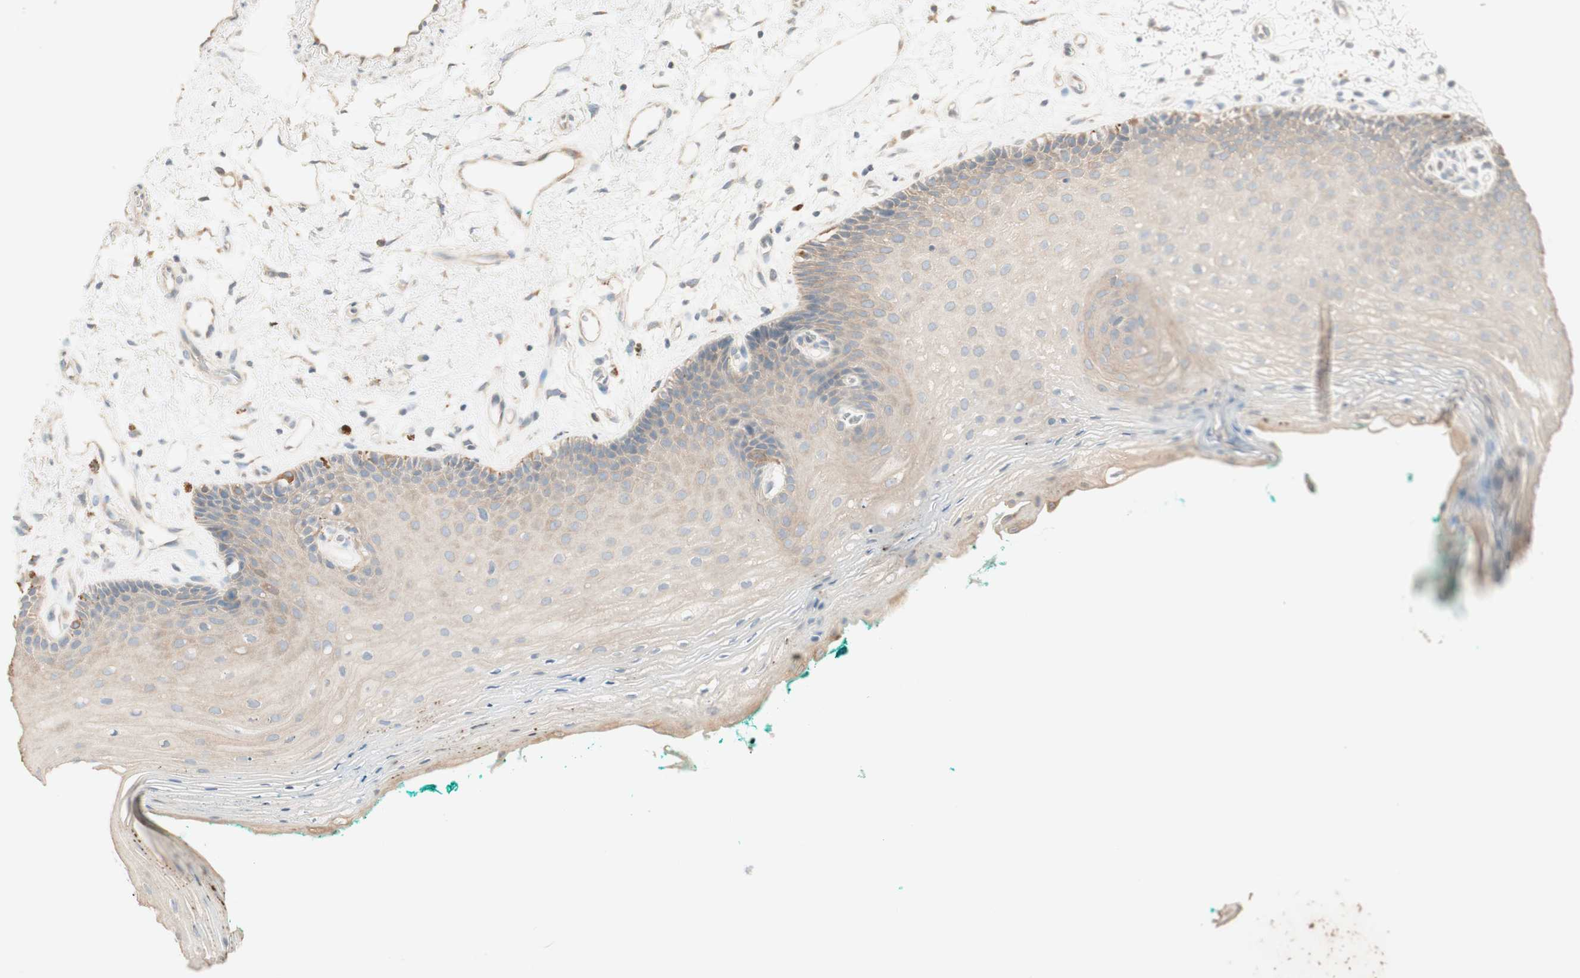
{"staining": {"intensity": "weak", "quantity": ">75%", "location": "cytoplasmic/membranous"}, "tissue": "oral mucosa", "cell_type": "Squamous epithelial cells", "image_type": "normal", "snomed": [{"axis": "morphology", "description": "Normal tissue, NOS"}, {"axis": "topography", "description": "Skeletal muscle"}, {"axis": "topography", "description": "Oral tissue"}, {"axis": "topography", "description": "Peripheral nerve tissue"}], "caption": "Human oral mucosa stained with a brown dye exhibits weak cytoplasmic/membranous positive positivity in about >75% of squamous epithelial cells.", "gene": "CLCN2", "patient": {"sex": "female", "age": 84}}